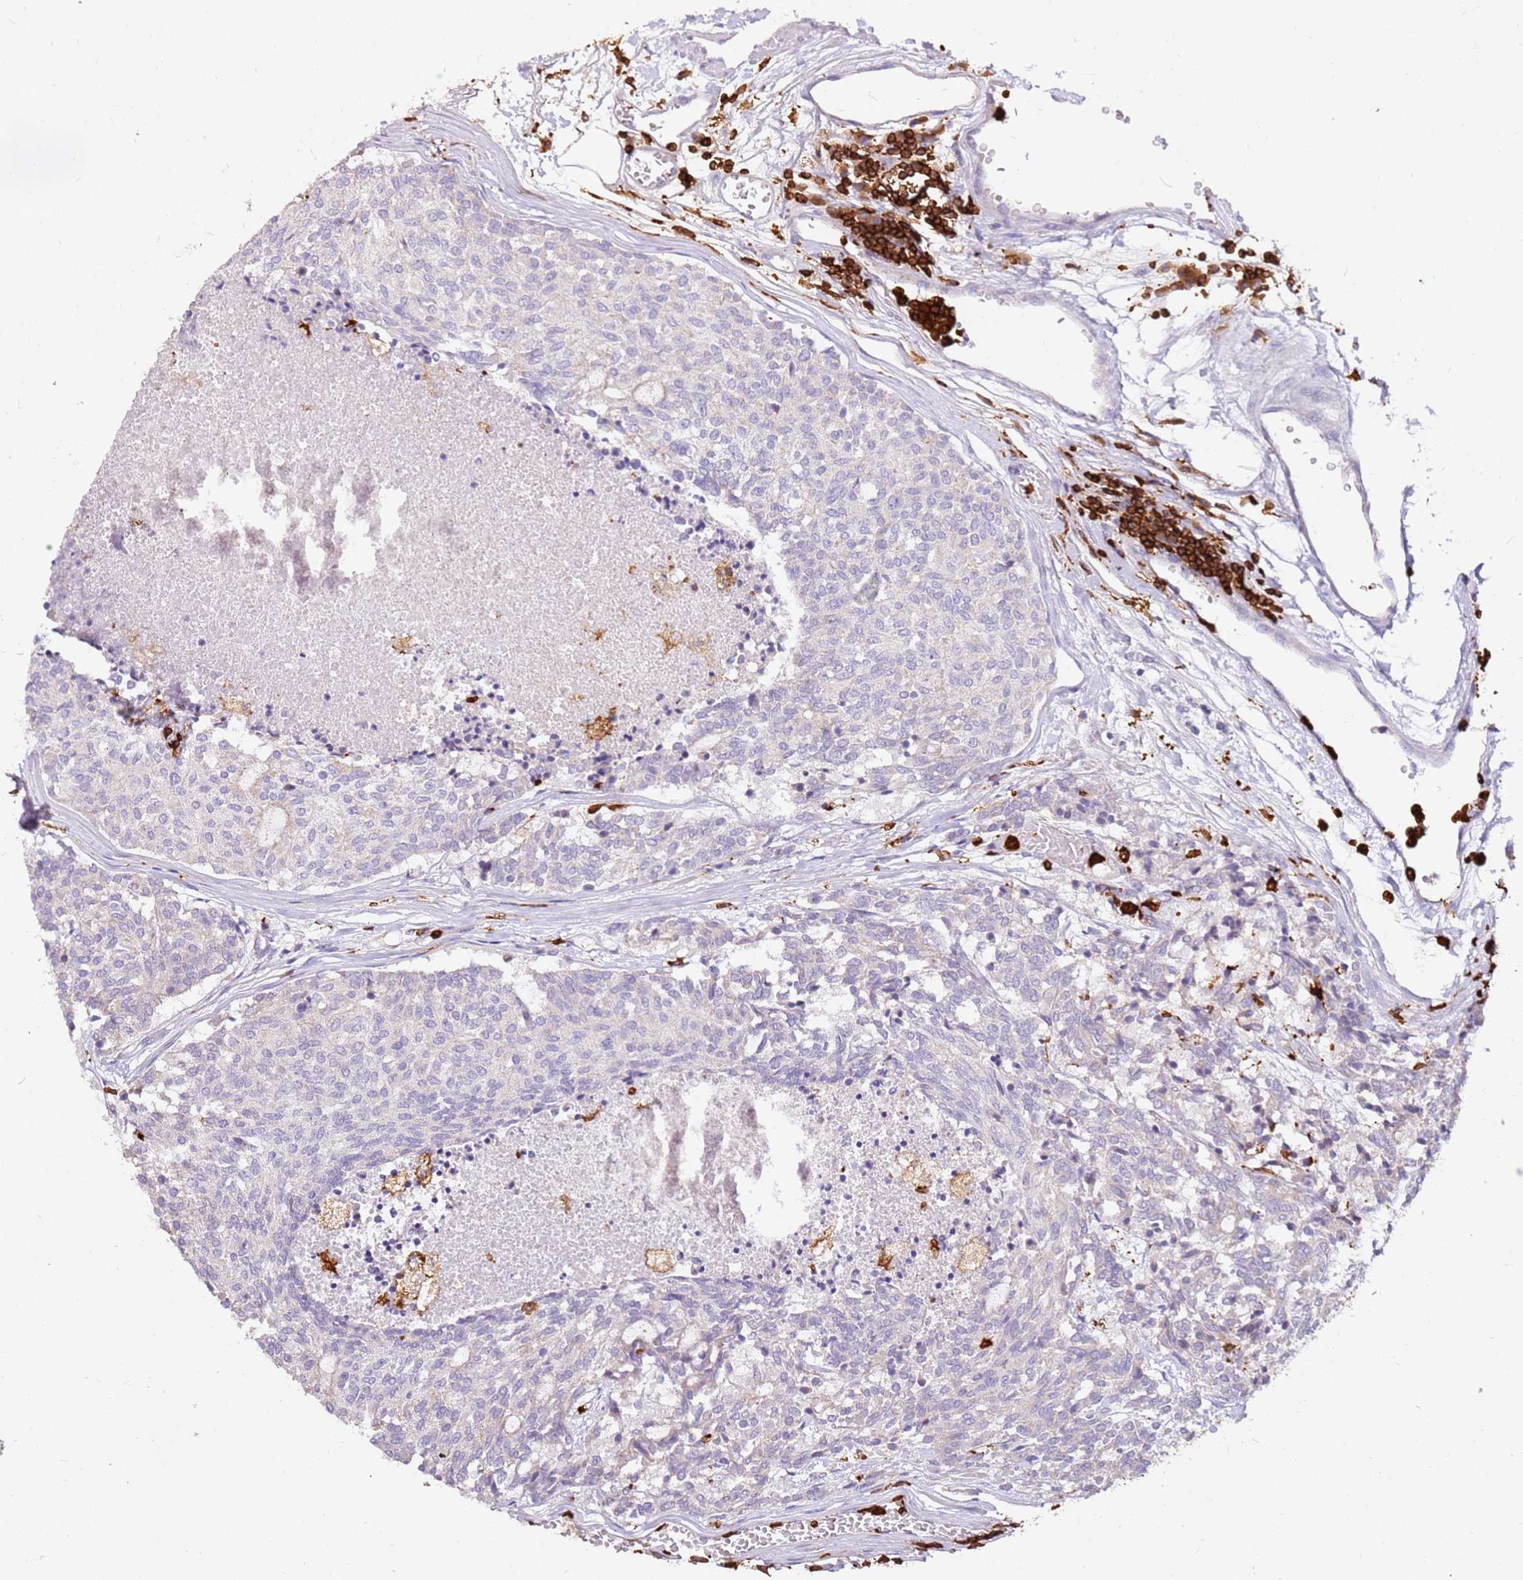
{"staining": {"intensity": "negative", "quantity": "none", "location": "none"}, "tissue": "carcinoid", "cell_type": "Tumor cells", "image_type": "cancer", "snomed": [{"axis": "morphology", "description": "Carcinoid, malignant, NOS"}, {"axis": "topography", "description": "Pancreas"}], "caption": "Carcinoid stained for a protein using immunohistochemistry (IHC) exhibits no positivity tumor cells.", "gene": "CORO1A", "patient": {"sex": "female", "age": 54}}